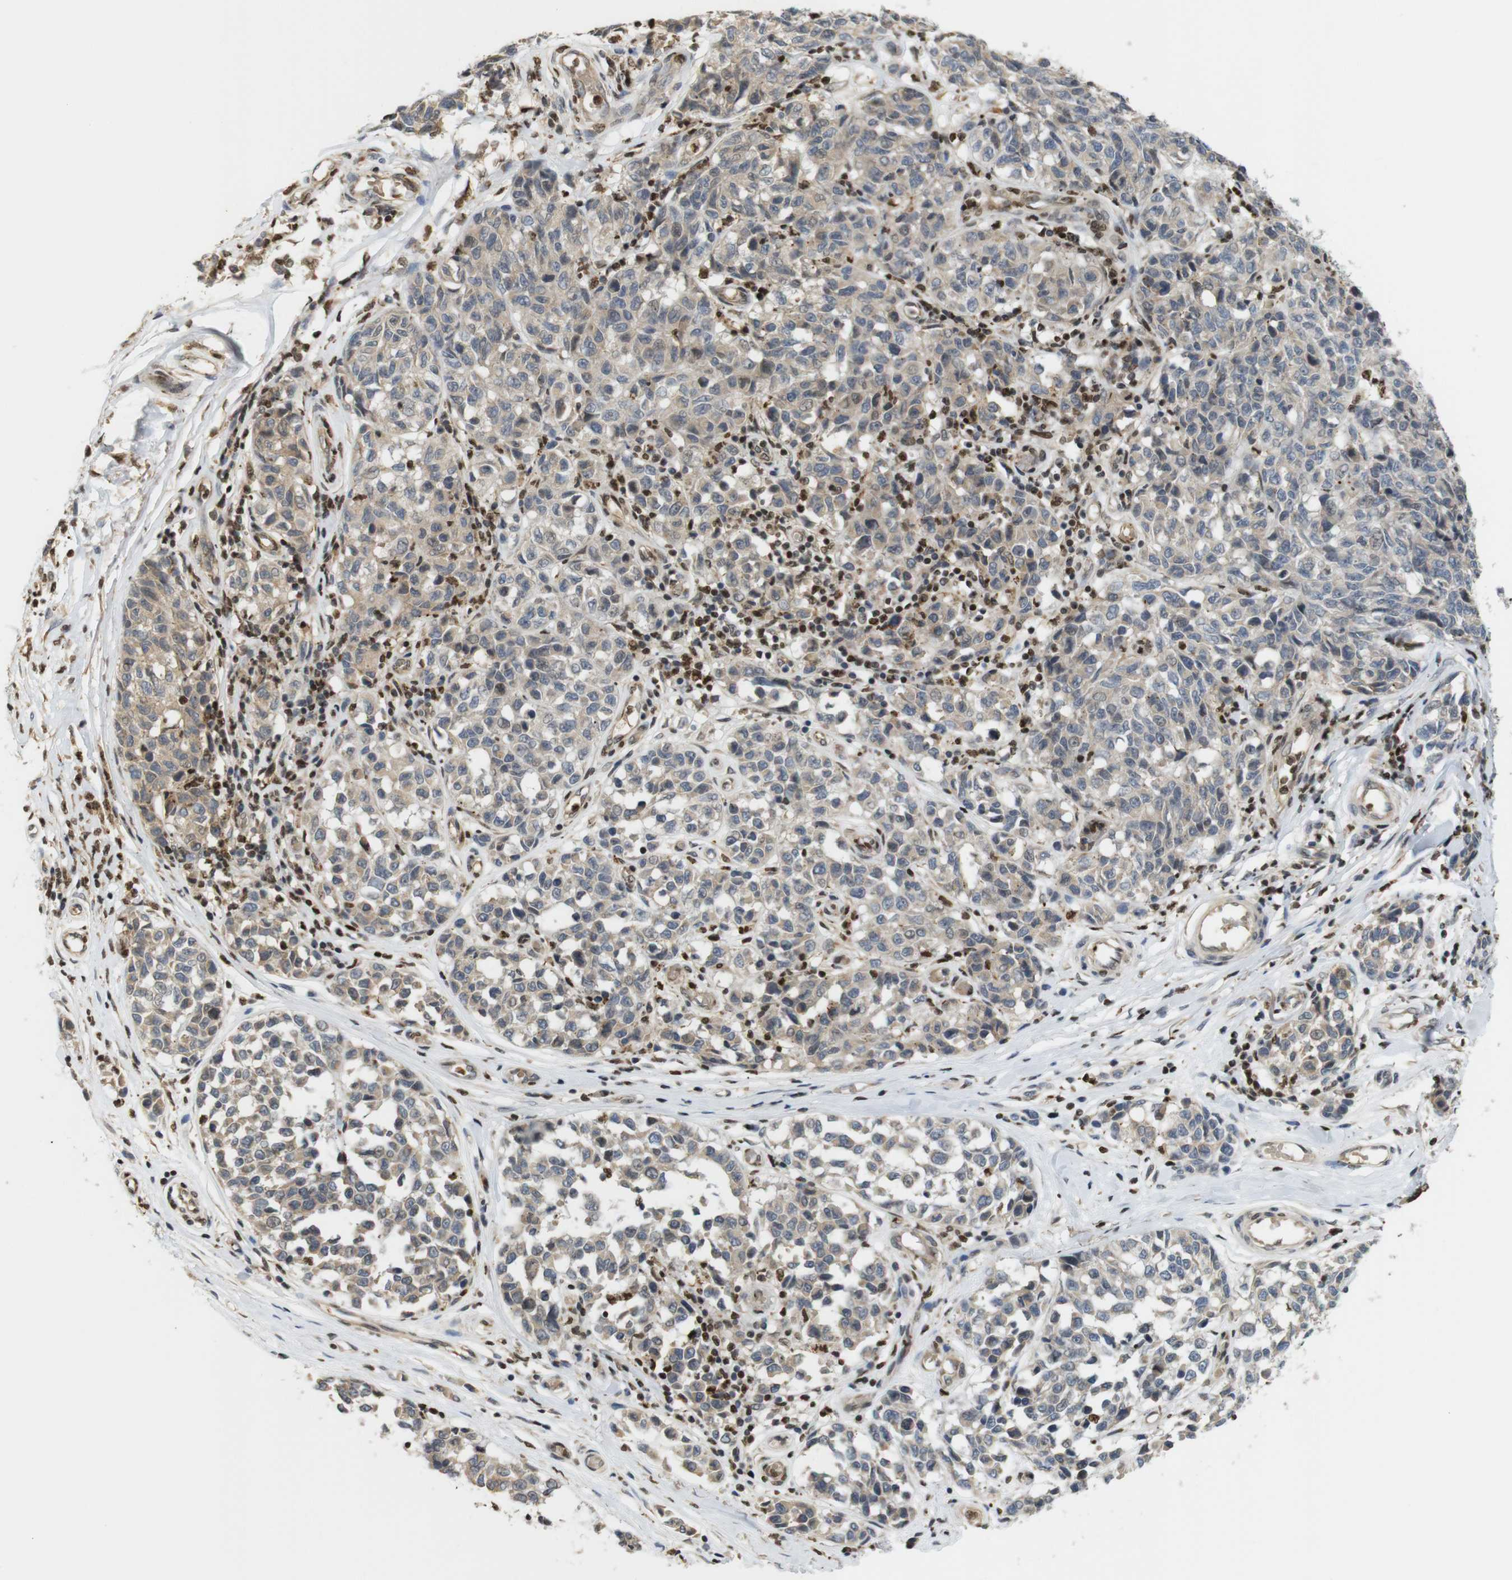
{"staining": {"intensity": "moderate", "quantity": ">75%", "location": "cytoplasmic/membranous"}, "tissue": "melanoma", "cell_type": "Tumor cells", "image_type": "cancer", "snomed": [{"axis": "morphology", "description": "Malignant melanoma, NOS"}, {"axis": "topography", "description": "Skin"}], "caption": "Immunohistochemical staining of malignant melanoma reveals medium levels of moderate cytoplasmic/membranous protein expression in about >75% of tumor cells. The staining is performed using DAB brown chromogen to label protein expression. The nuclei are counter-stained blue using hematoxylin.", "gene": "MBD1", "patient": {"sex": "female", "age": 64}}